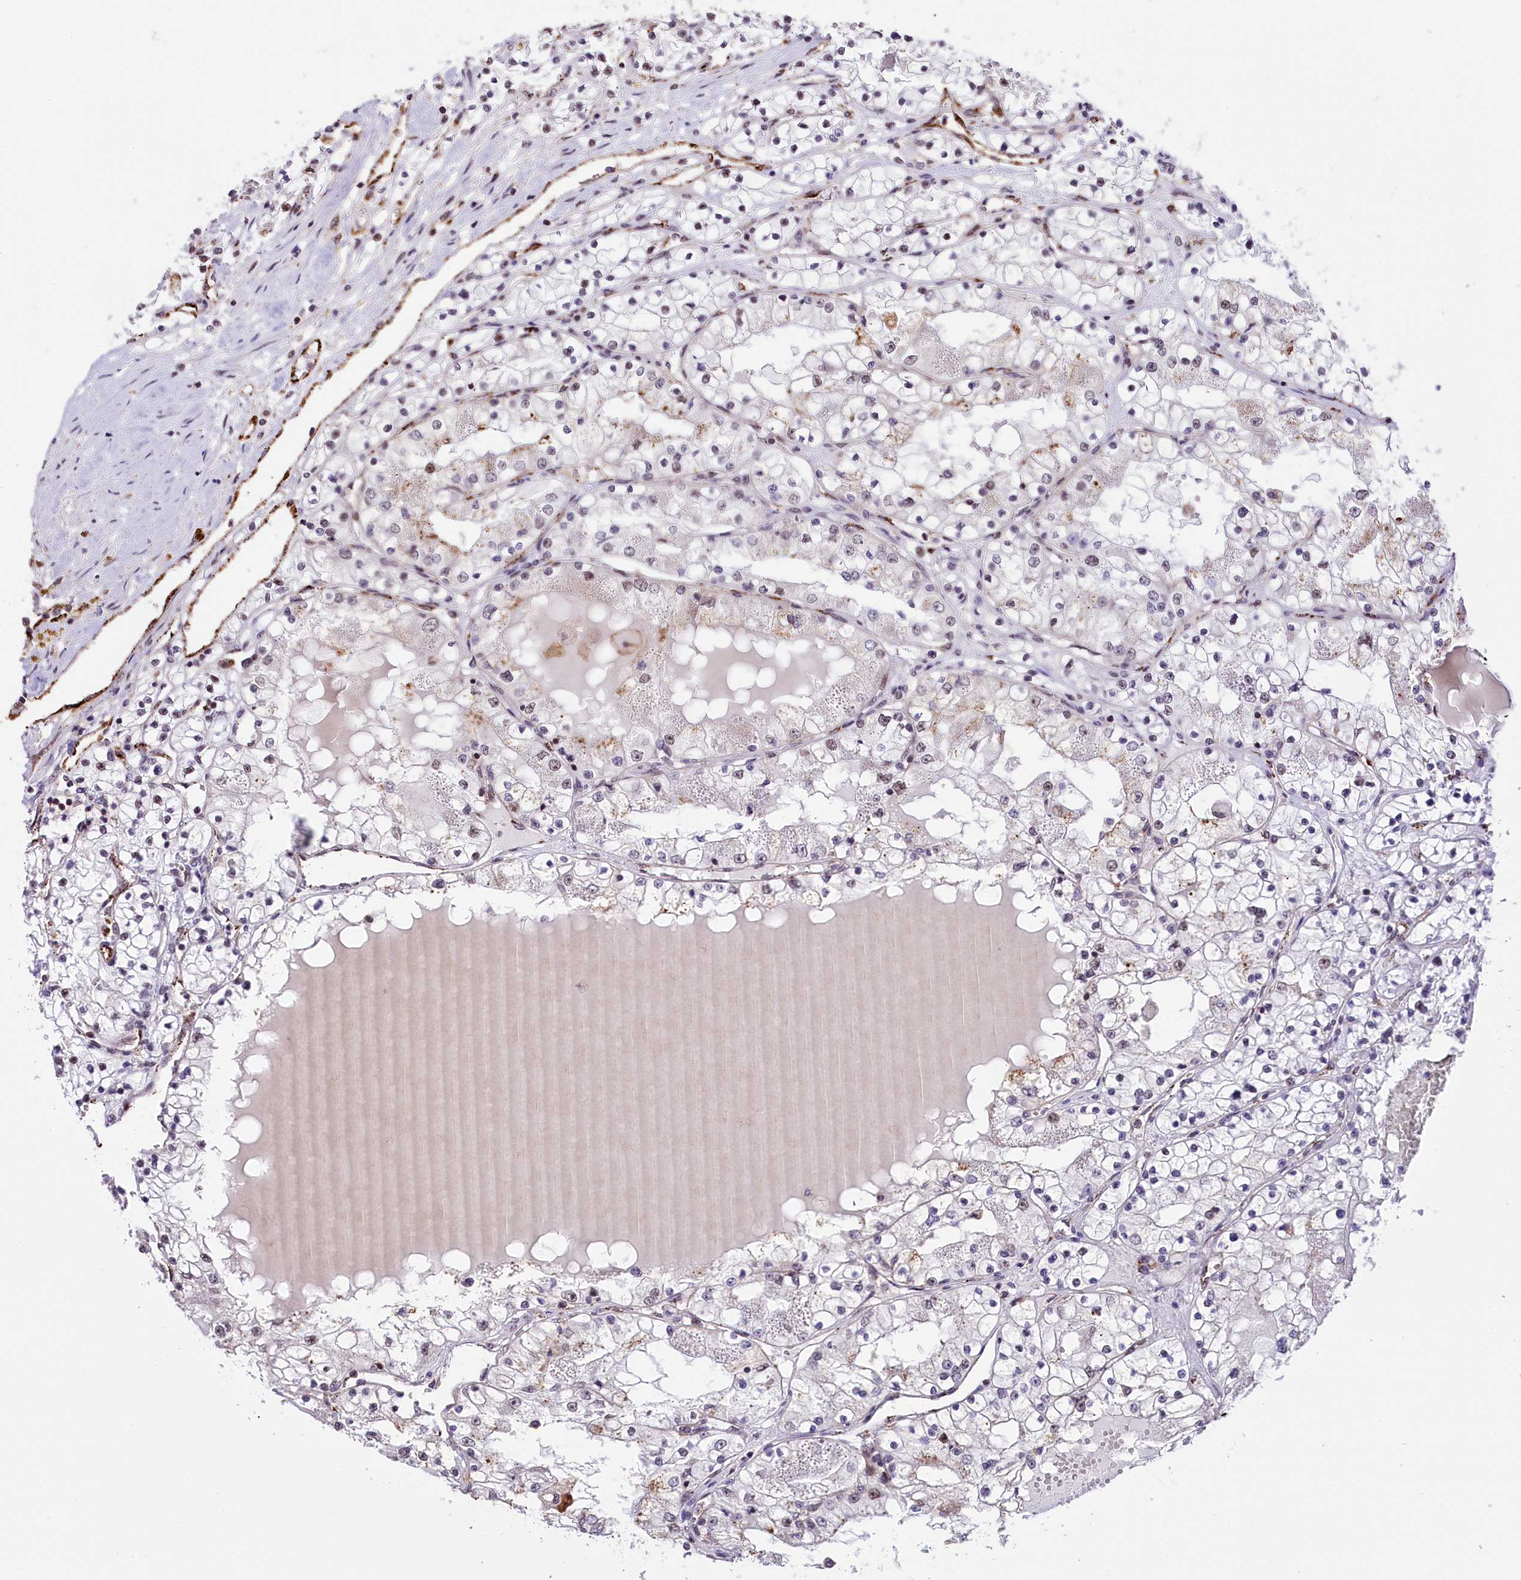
{"staining": {"intensity": "weak", "quantity": "<25%", "location": "nuclear"}, "tissue": "renal cancer", "cell_type": "Tumor cells", "image_type": "cancer", "snomed": [{"axis": "morphology", "description": "Normal tissue, NOS"}, {"axis": "morphology", "description": "Adenocarcinoma, NOS"}, {"axis": "topography", "description": "Kidney"}], "caption": "Immunohistochemical staining of renal cancer reveals no significant staining in tumor cells.", "gene": "MRPL54", "patient": {"sex": "male", "age": 68}}